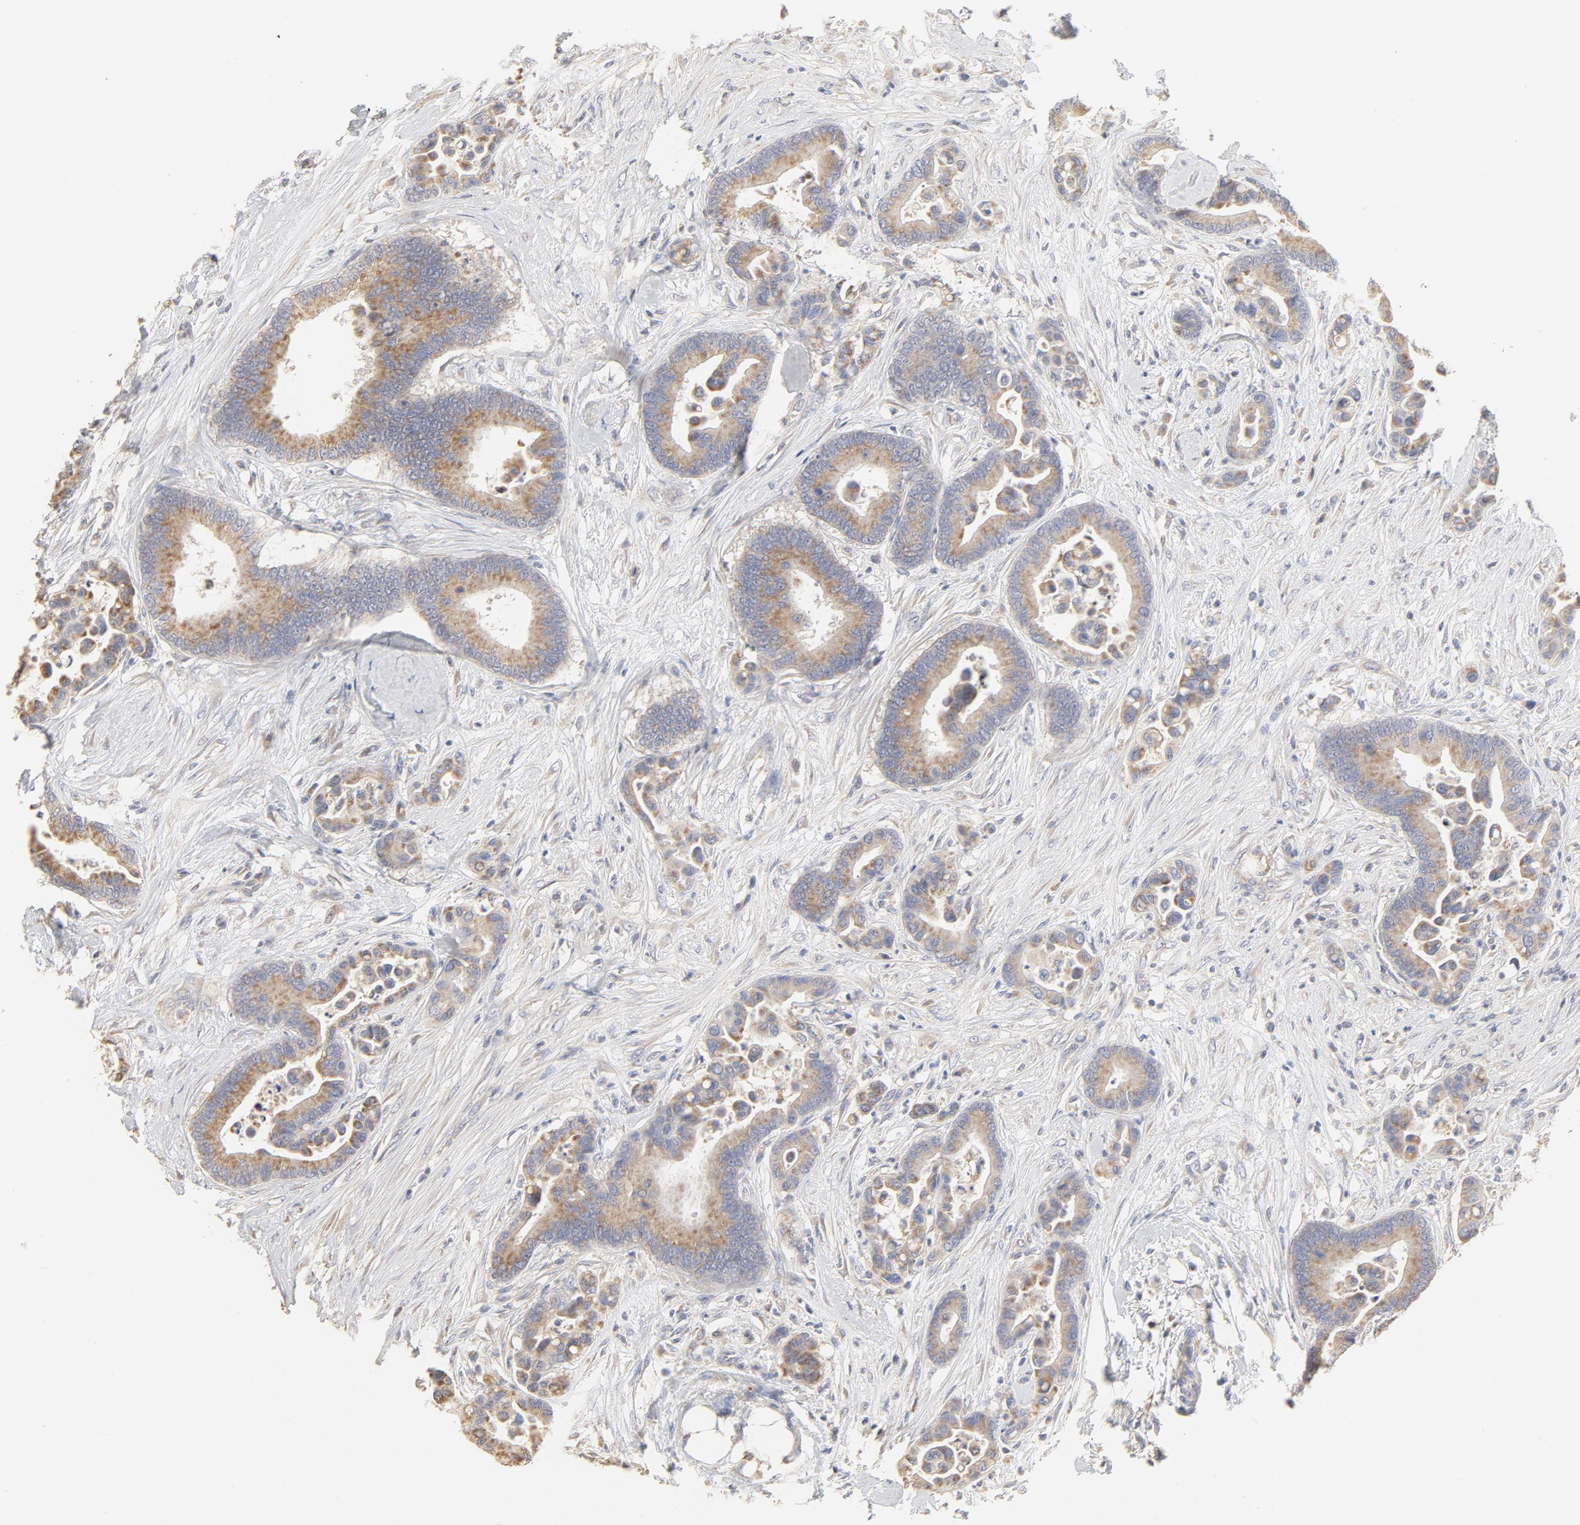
{"staining": {"intensity": "weak", "quantity": ">75%", "location": "cytoplasmic/membranous"}, "tissue": "colorectal cancer", "cell_type": "Tumor cells", "image_type": "cancer", "snomed": [{"axis": "morphology", "description": "Adenocarcinoma, NOS"}, {"axis": "topography", "description": "Colon"}], "caption": "The immunohistochemical stain highlights weak cytoplasmic/membranous positivity in tumor cells of colorectal adenocarcinoma tissue.", "gene": "FCGBP", "patient": {"sex": "male", "age": 82}}